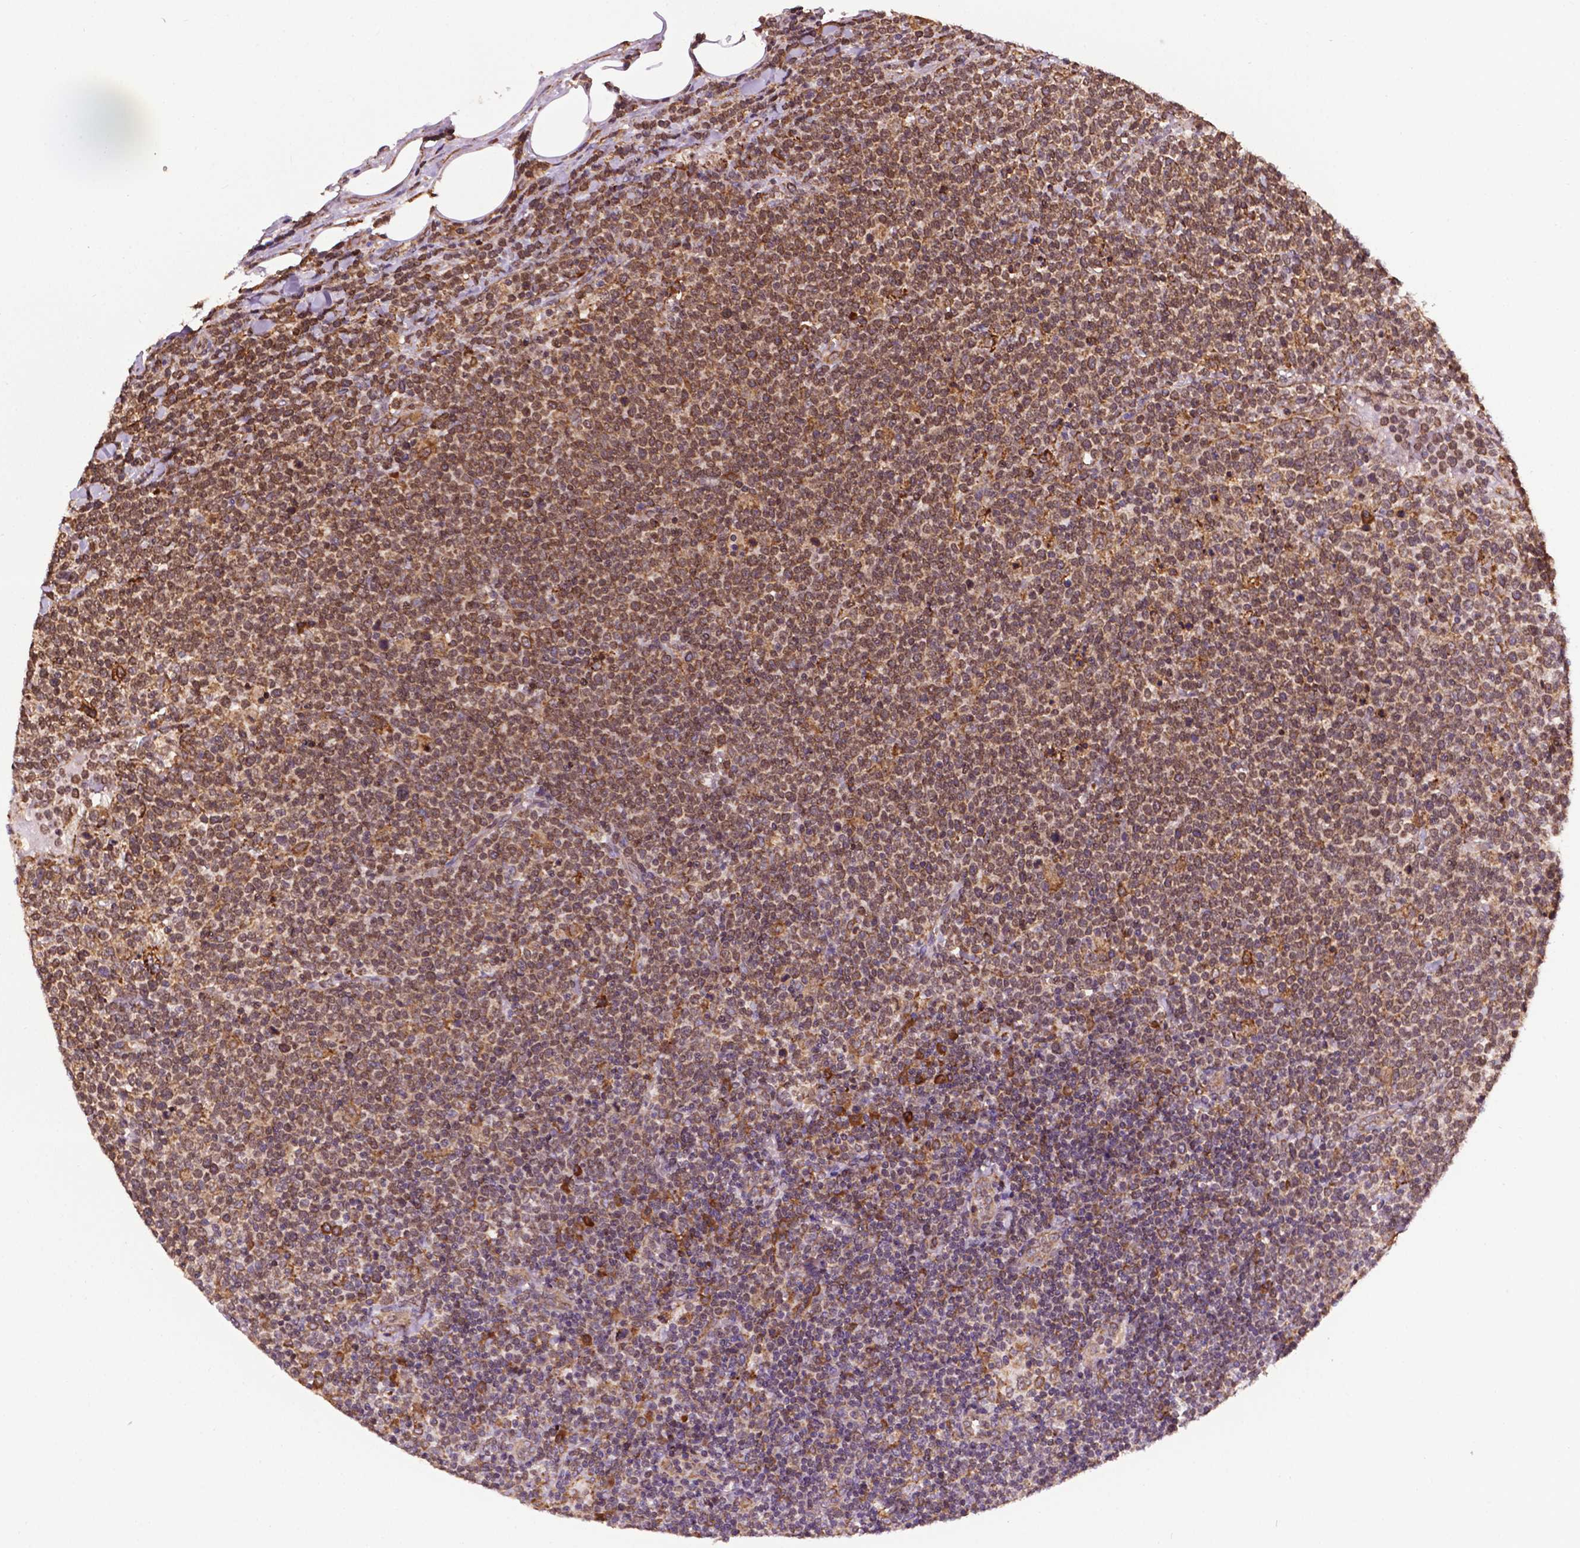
{"staining": {"intensity": "moderate", "quantity": "25%-75%", "location": "cytoplasmic/membranous"}, "tissue": "lymphoma", "cell_type": "Tumor cells", "image_type": "cancer", "snomed": [{"axis": "morphology", "description": "Malignant lymphoma, non-Hodgkin's type, High grade"}, {"axis": "topography", "description": "Lymph node"}], "caption": "An immunohistochemistry image of tumor tissue is shown. Protein staining in brown shows moderate cytoplasmic/membranous positivity in lymphoma within tumor cells.", "gene": "GANAB", "patient": {"sex": "male", "age": 61}}